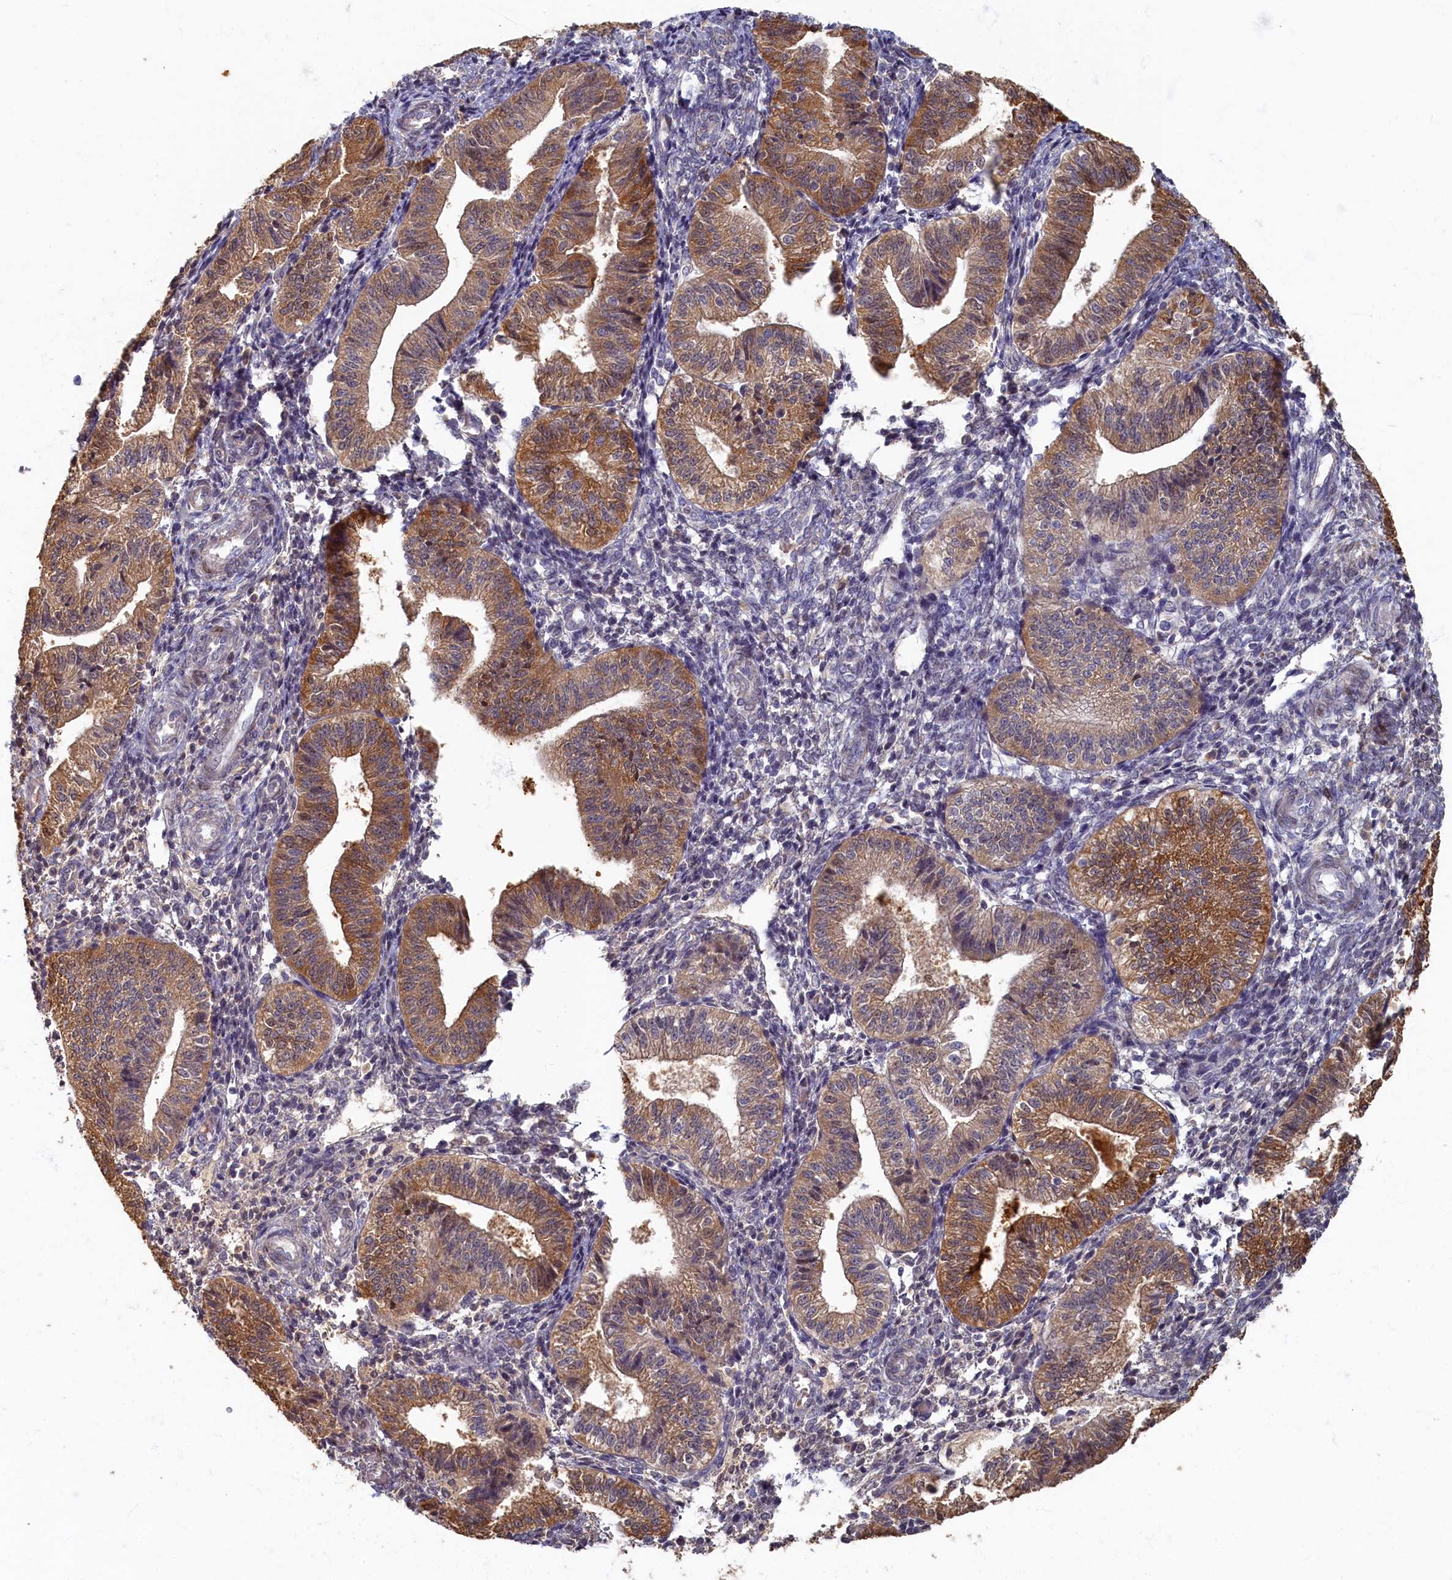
{"staining": {"intensity": "negative", "quantity": "none", "location": "none"}, "tissue": "endometrium", "cell_type": "Cells in endometrial stroma", "image_type": "normal", "snomed": [{"axis": "morphology", "description": "Normal tissue, NOS"}, {"axis": "topography", "description": "Endometrium"}], "caption": "DAB (3,3'-diaminobenzidine) immunohistochemical staining of unremarkable human endometrium reveals no significant staining in cells in endometrial stroma.", "gene": "HUNK", "patient": {"sex": "female", "age": 34}}